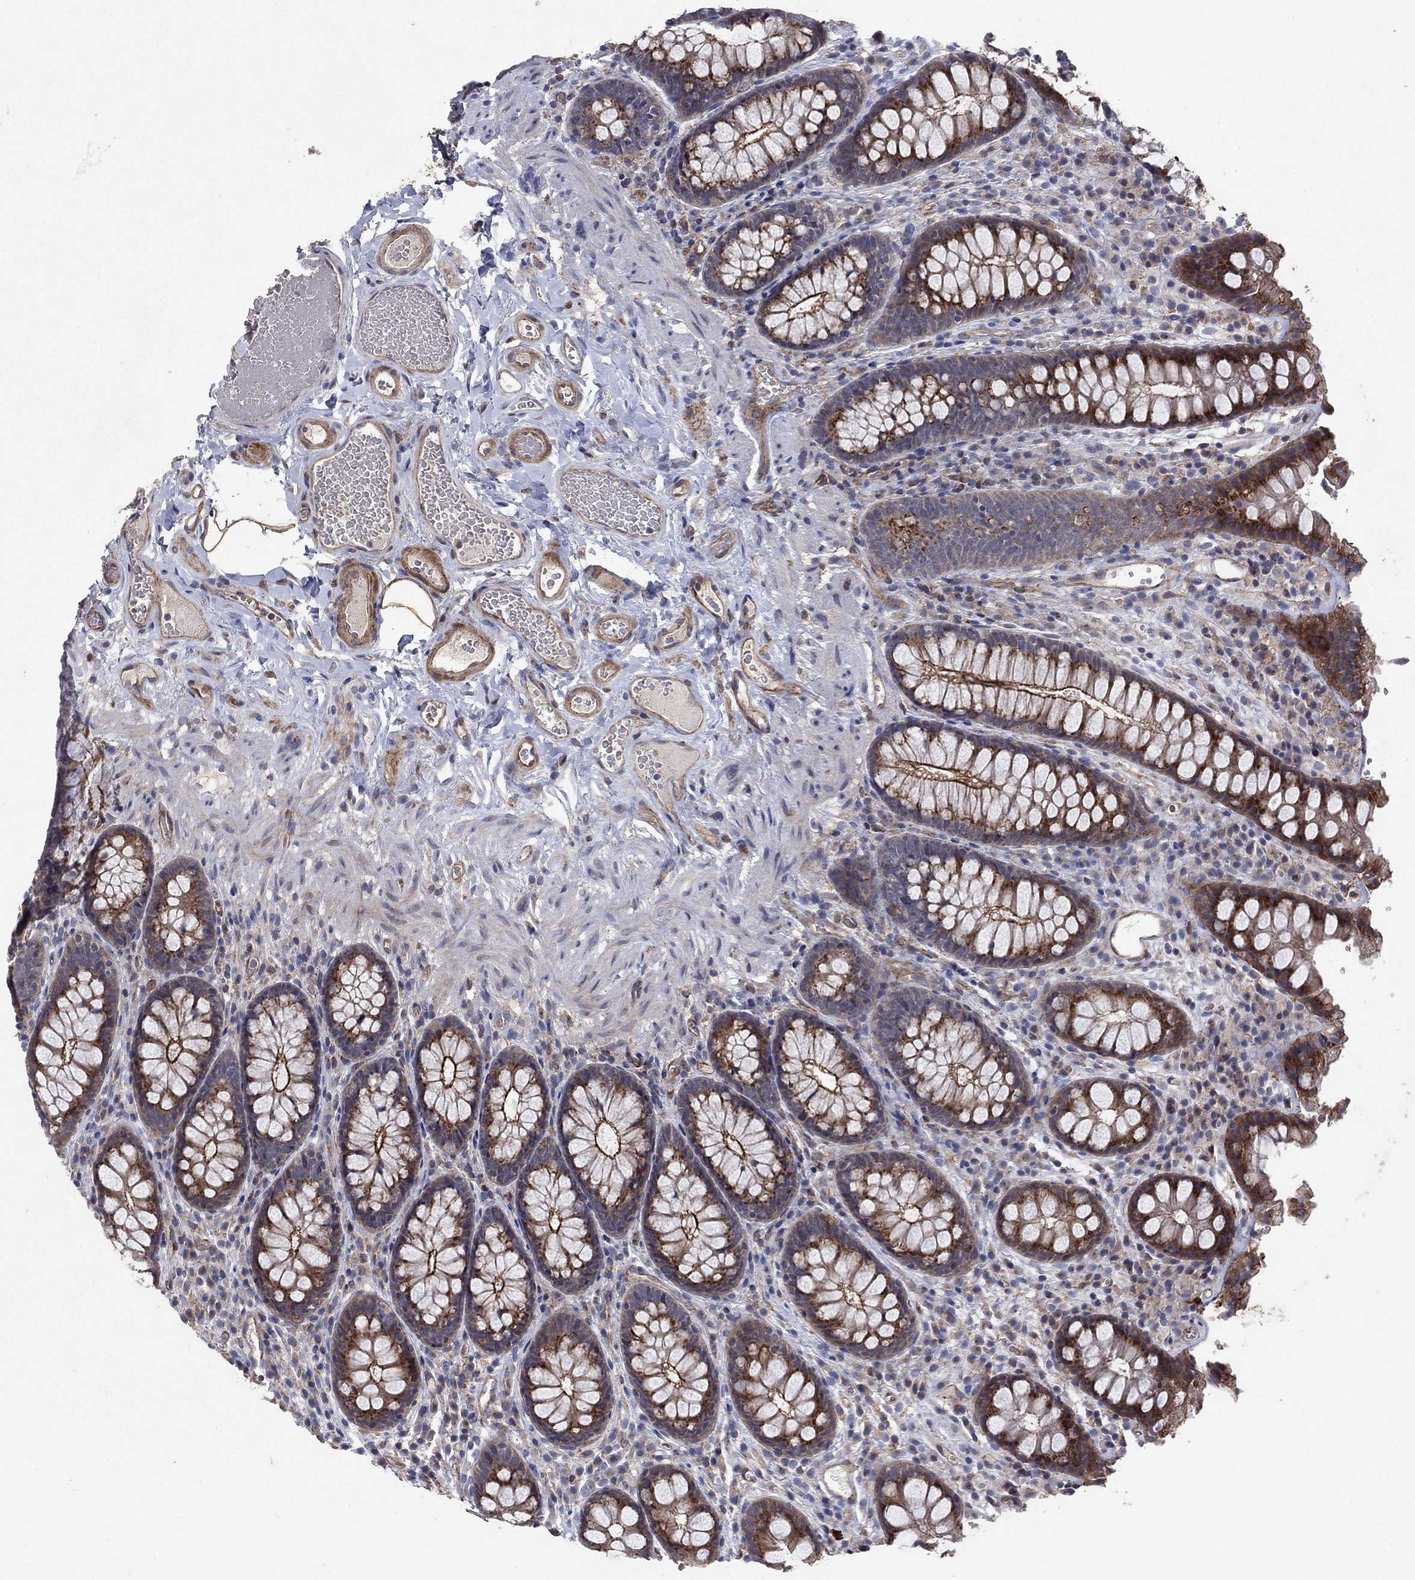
{"staining": {"intensity": "moderate", "quantity": ">75%", "location": "cytoplasmic/membranous"}, "tissue": "colon", "cell_type": "Endothelial cells", "image_type": "normal", "snomed": [{"axis": "morphology", "description": "Normal tissue, NOS"}, {"axis": "topography", "description": "Colon"}], "caption": "Immunohistochemical staining of benign colon reveals medium levels of moderate cytoplasmic/membranous positivity in about >75% of endothelial cells.", "gene": "FRG1", "patient": {"sex": "female", "age": 86}}